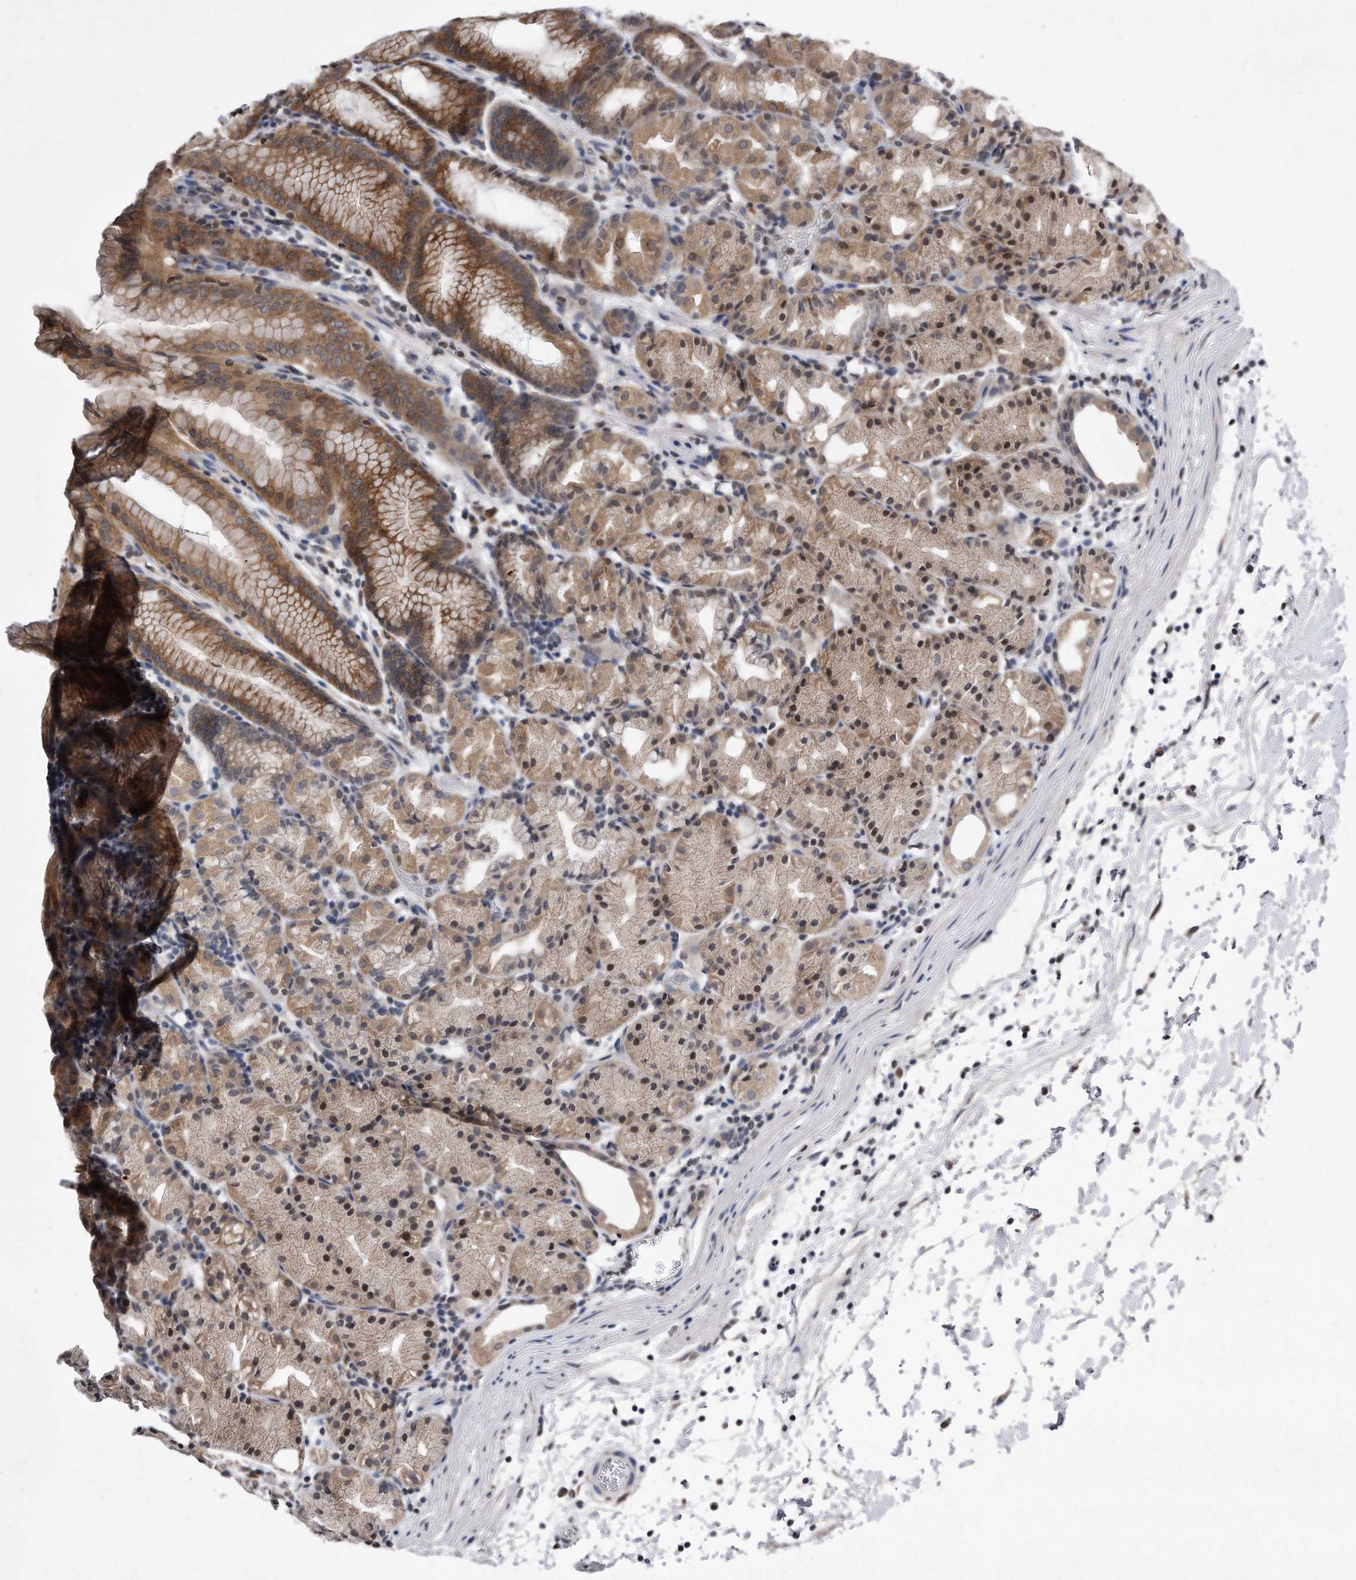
{"staining": {"intensity": "moderate", "quantity": ">75%", "location": "cytoplasmic/membranous"}, "tissue": "stomach", "cell_type": "Glandular cells", "image_type": "normal", "snomed": [{"axis": "morphology", "description": "Normal tissue, NOS"}, {"axis": "topography", "description": "Stomach, upper"}], "caption": "A high-resolution photomicrograph shows IHC staining of benign stomach, which exhibits moderate cytoplasmic/membranous expression in approximately >75% of glandular cells. The staining is performed using DAB (3,3'-diaminobenzidine) brown chromogen to label protein expression. The nuclei are counter-stained blue using hematoxylin.", "gene": "DAB1", "patient": {"sex": "male", "age": 48}}